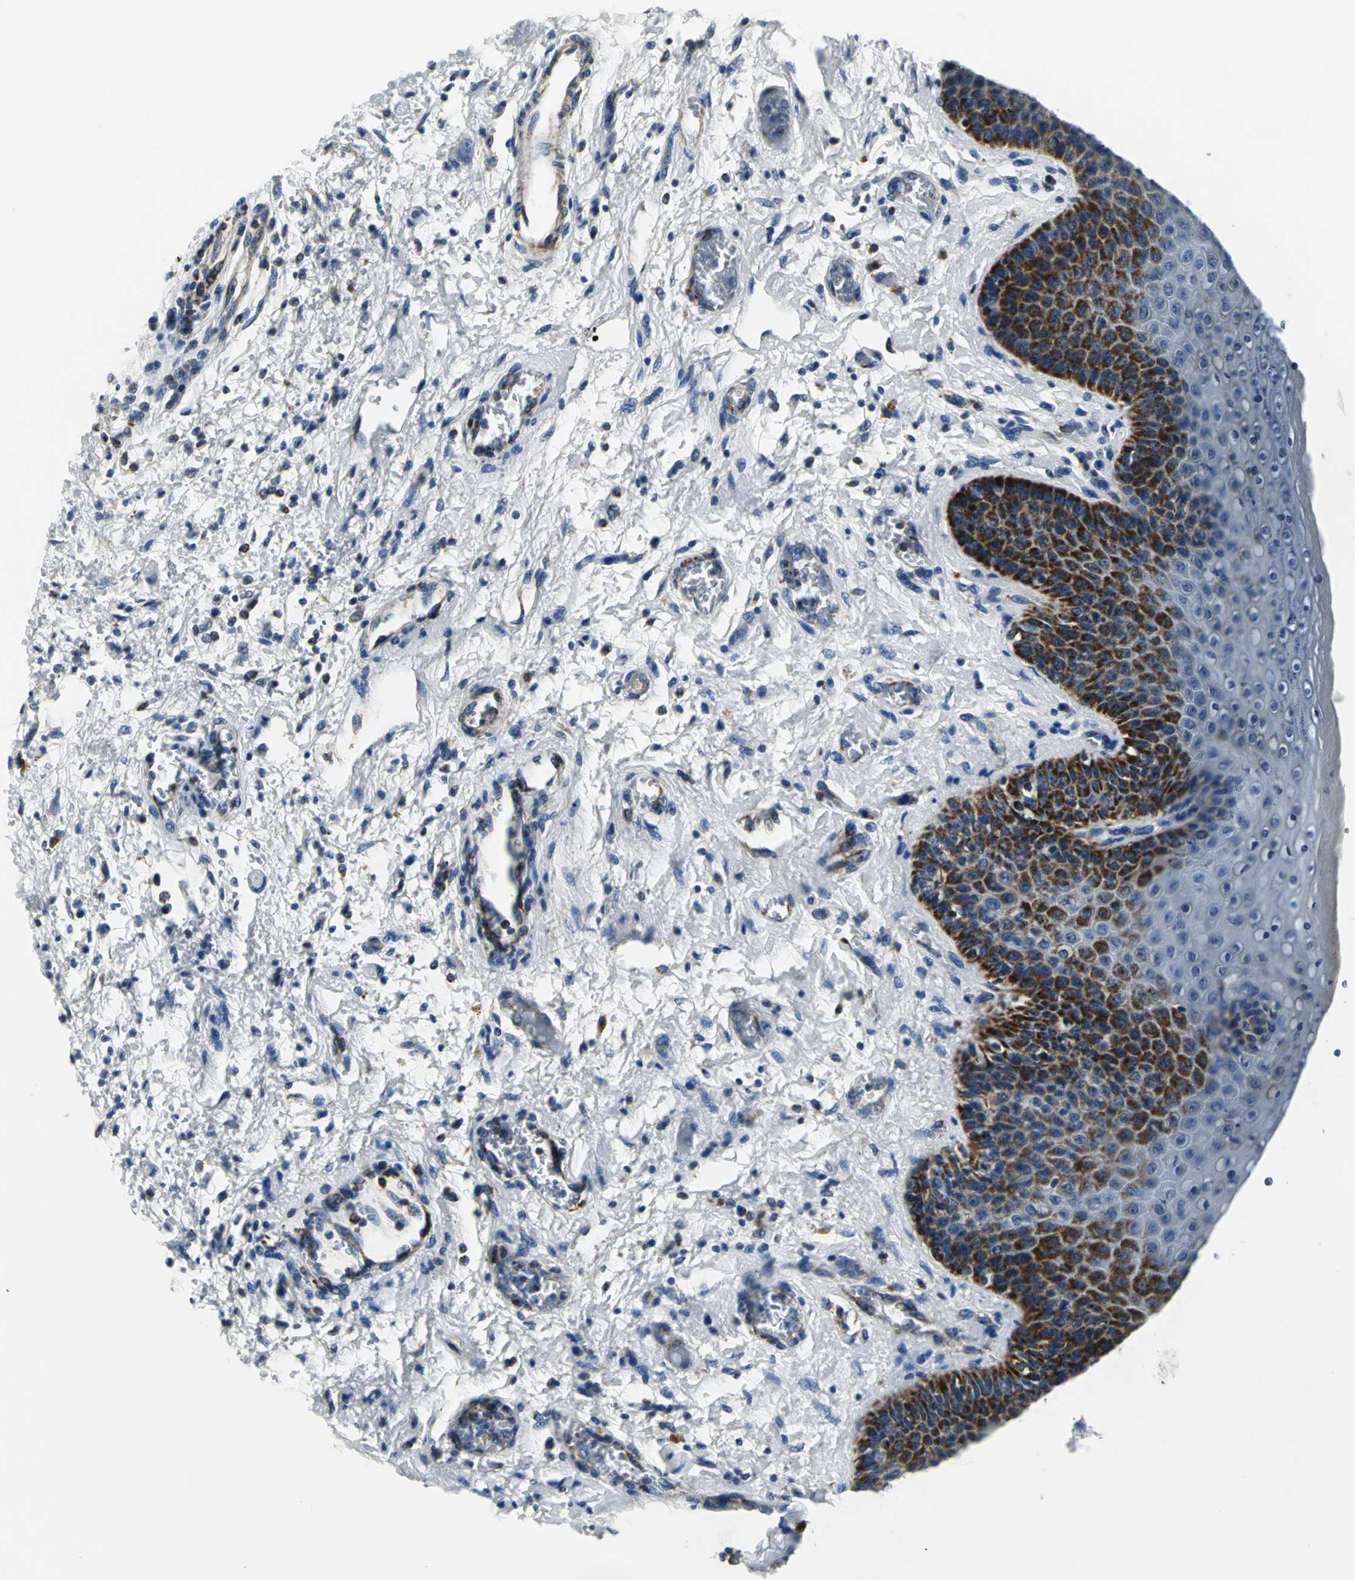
{"staining": {"intensity": "strong", "quantity": "25%-75%", "location": "cytoplasmic/membranous"}, "tissue": "skin", "cell_type": "Epidermal cells", "image_type": "normal", "snomed": [{"axis": "morphology", "description": "Normal tissue, NOS"}, {"axis": "topography", "description": "Anal"}], "caption": "Skin stained with IHC exhibits strong cytoplasmic/membranous expression in approximately 25%-75% of epidermal cells. (IHC, brightfield microscopy, high magnification).", "gene": "IFI6", "patient": {"sex": "female", "age": 46}}